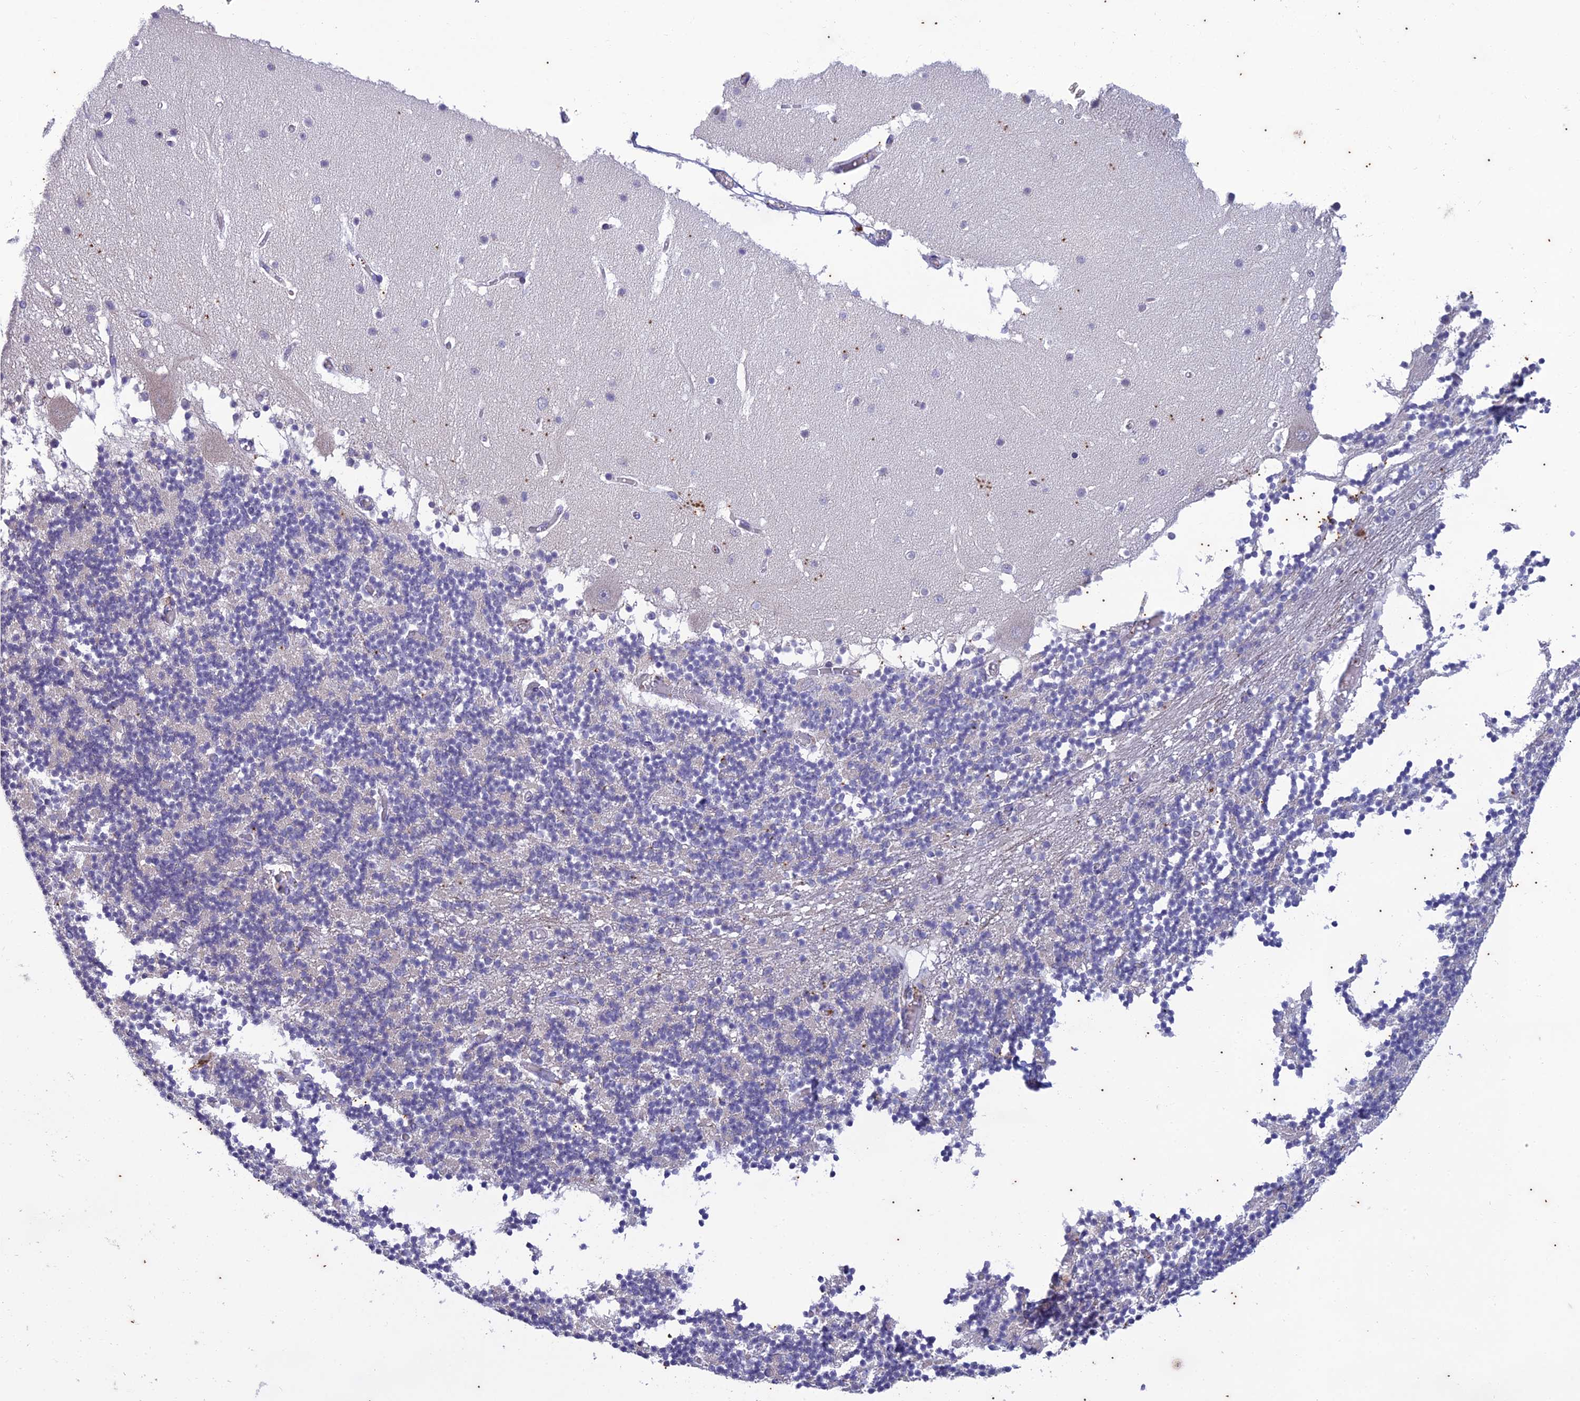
{"staining": {"intensity": "negative", "quantity": "none", "location": "none"}, "tissue": "cerebellum", "cell_type": "Cells in granular layer", "image_type": "normal", "snomed": [{"axis": "morphology", "description": "Normal tissue, NOS"}, {"axis": "topography", "description": "Cerebellum"}], "caption": "DAB immunohistochemical staining of benign human cerebellum reveals no significant positivity in cells in granular layer.", "gene": "TMEM40", "patient": {"sex": "female", "age": 28}}